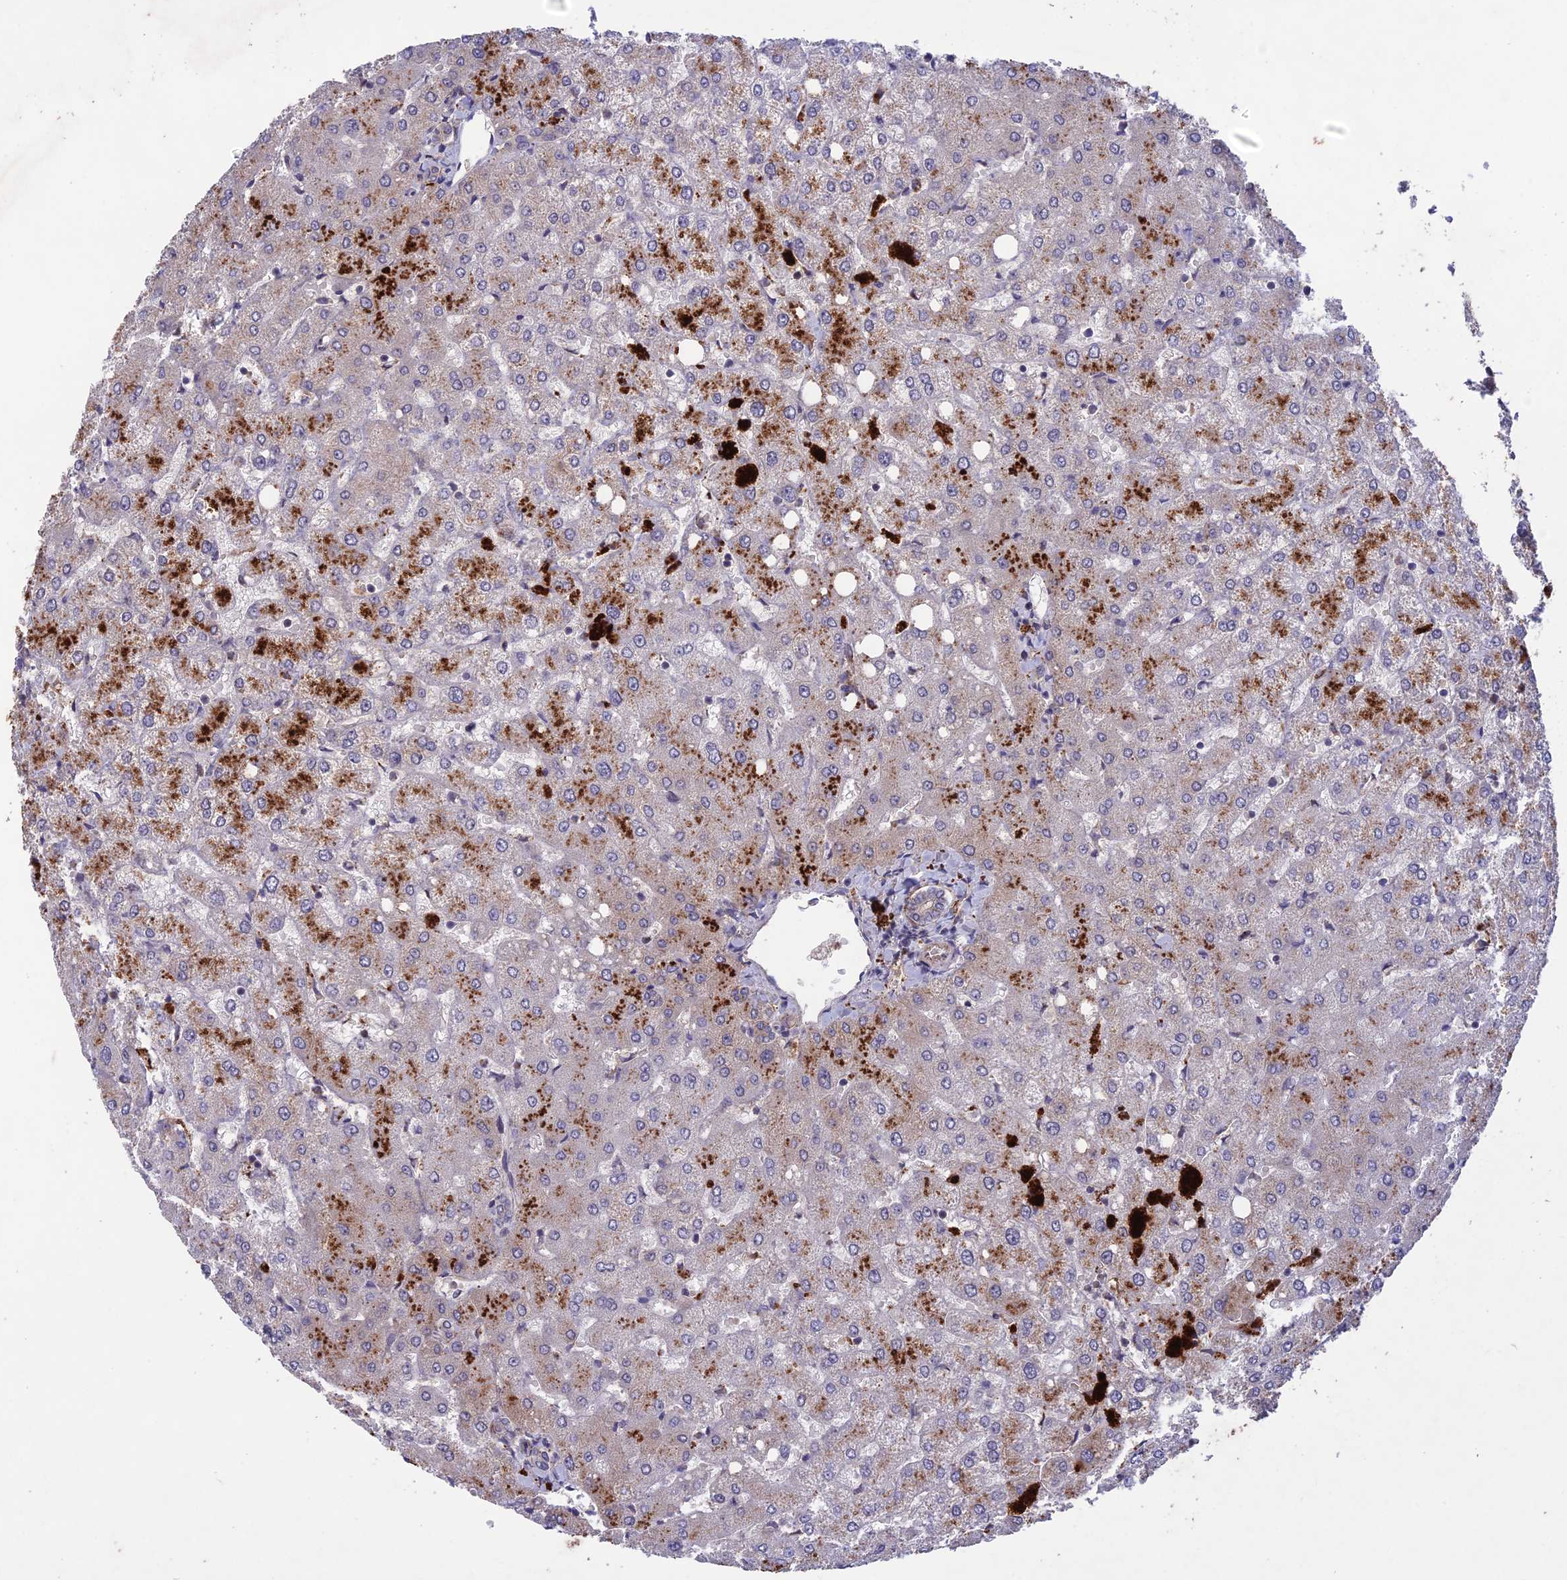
{"staining": {"intensity": "negative", "quantity": "none", "location": "none"}, "tissue": "liver", "cell_type": "Cholangiocytes", "image_type": "normal", "snomed": [{"axis": "morphology", "description": "Normal tissue, NOS"}, {"axis": "topography", "description": "Liver"}], "caption": "Immunohistochemistry histopathology image of benign liver: human liver stained with DAB (3,3'-diaminobenzidine) demonstrates no significant protein positivity in cholangiocytes.", "gene": "ADO", "patient": {"sex": "female", "age": 54}}